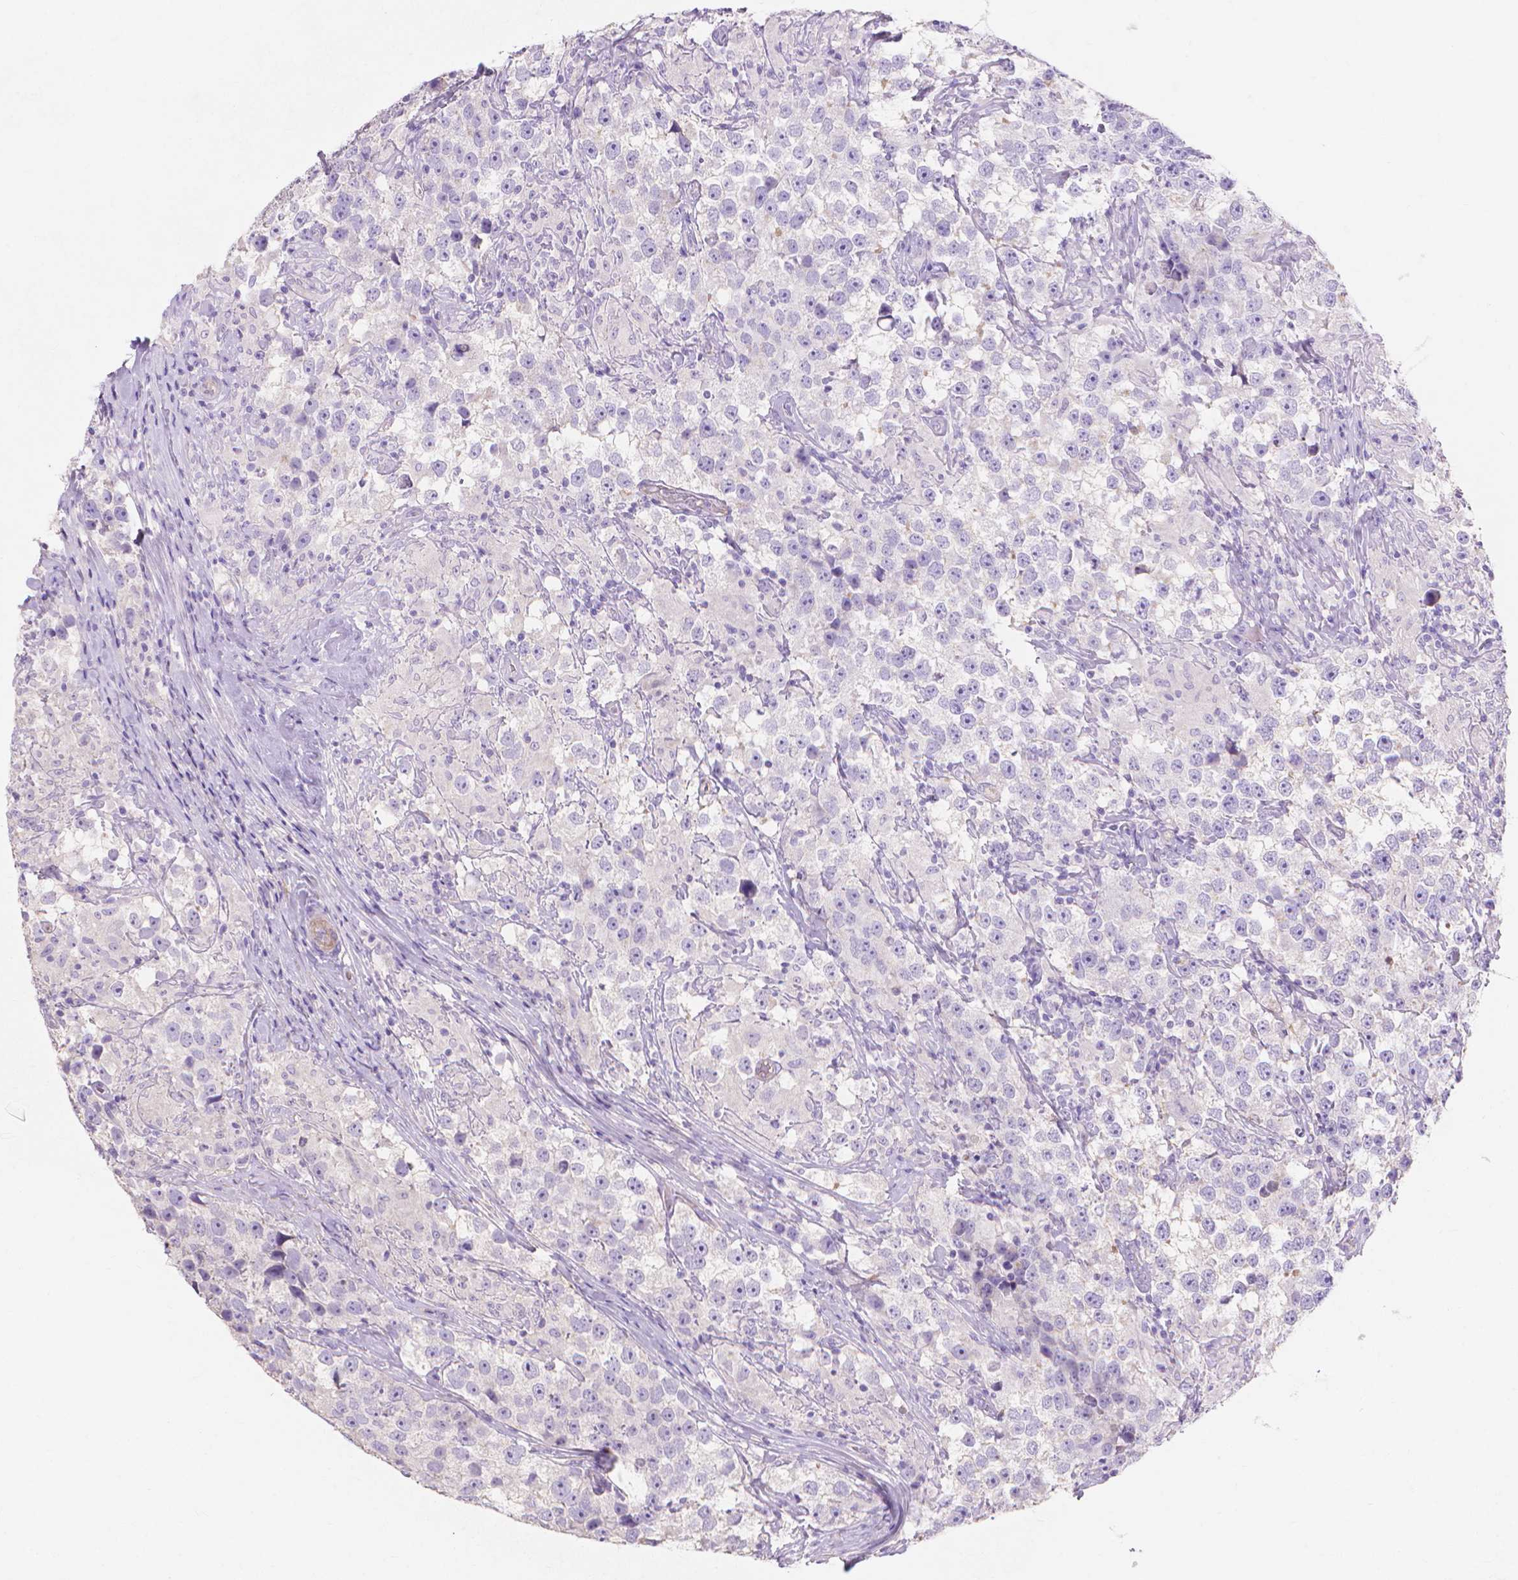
{"staining": {"intensity": "negative", "quantity": "none", "location": "none"}, "tissue": "testis cancer", "cell_type": "Tumor cells", "image_type": "cancer", "snomed": [{"axis": "morphology", "description": "Seminoma, NOS"}, {"axis": "topography", "description": "Testis"}], "caption": "Immunohistochemistry of testis seminoma exhibits no expression in tumor cells.", "gene": "MBLAC1", "patient": {"sex": "male", "age": 46}}